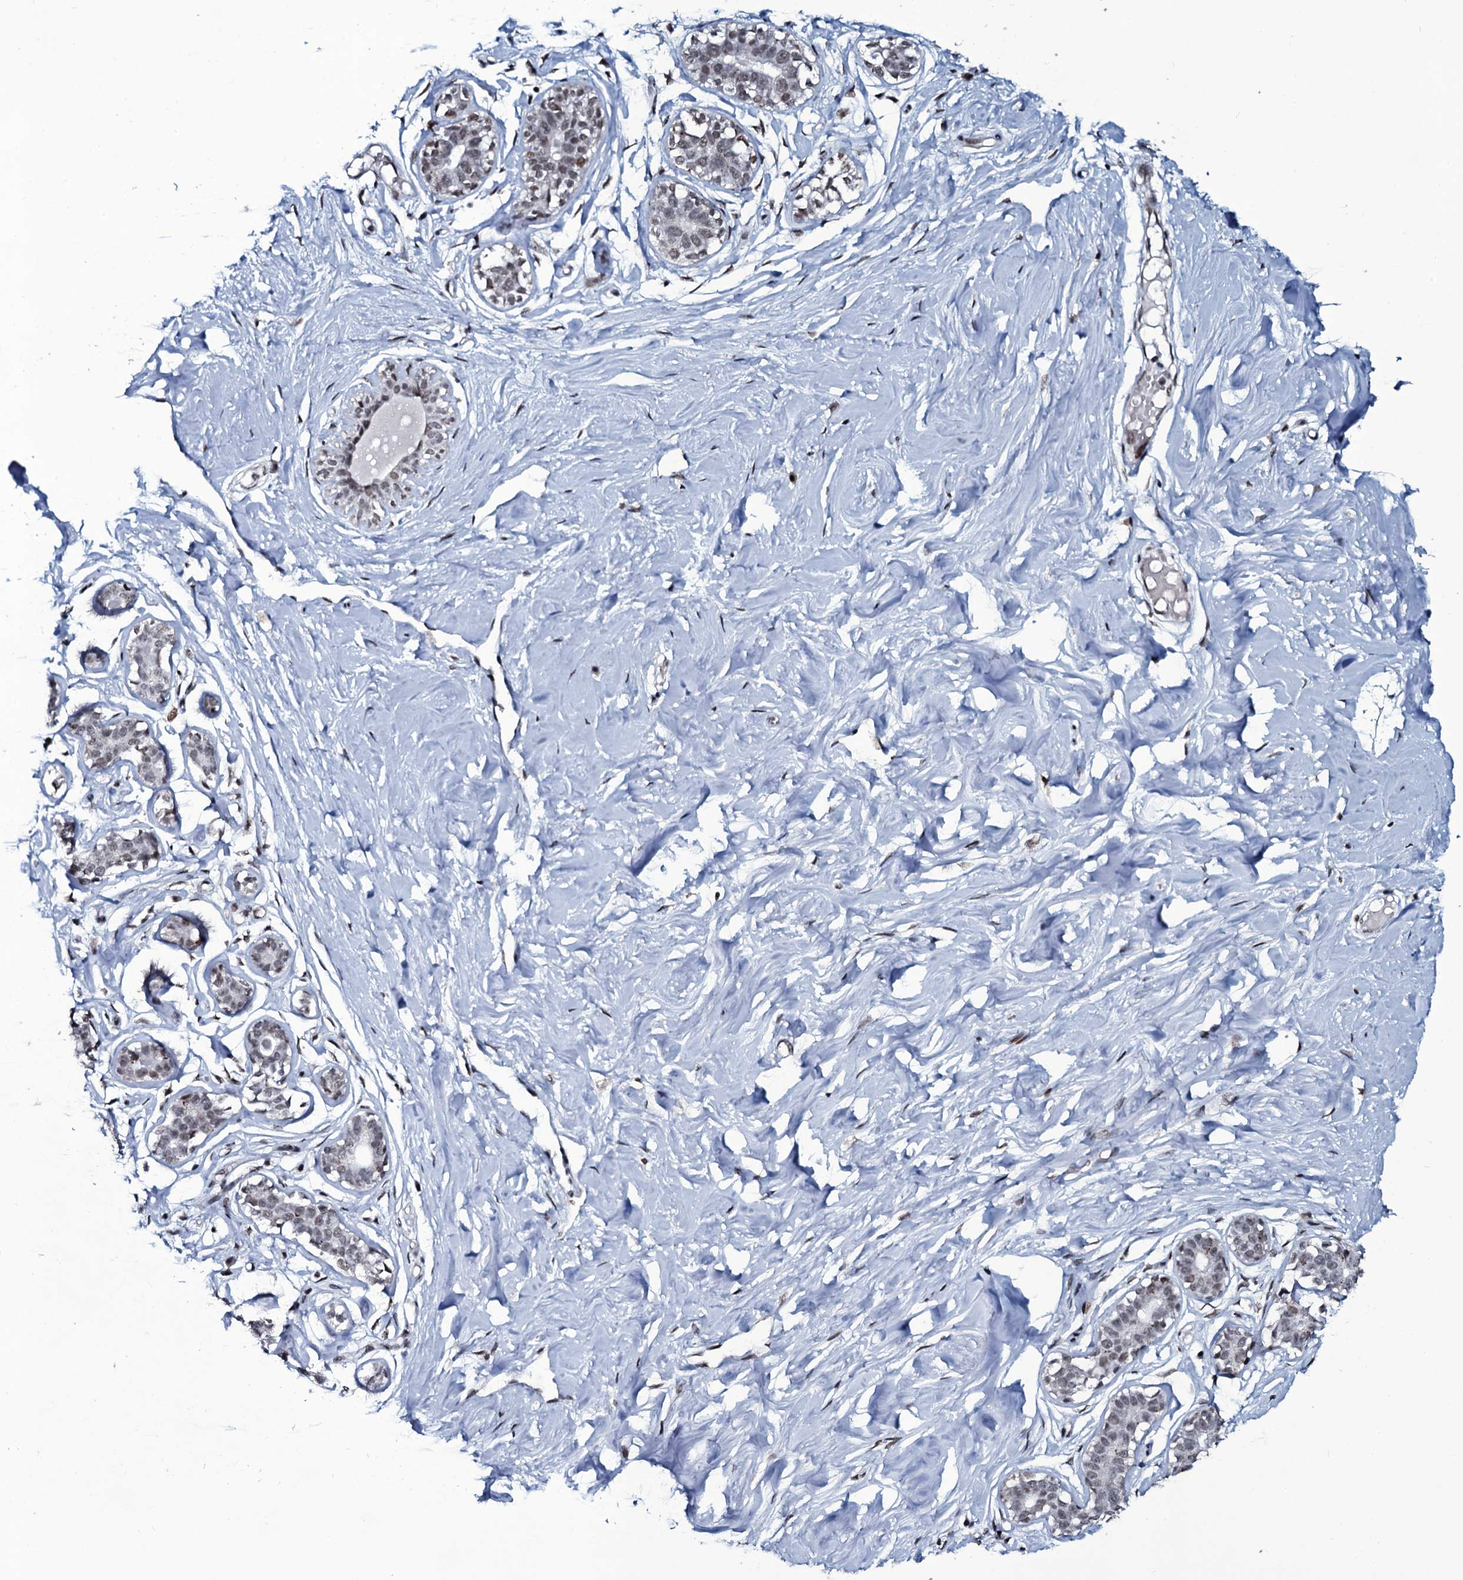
{"staining": {"intensity": "moderate", "quantity": ">75%", "location": "nuclear"}, "tissue": "breast", "cell_type": "Adipocytes", "image_type": "normal", "snomed": [{"axis": "morphology", "description": "Normal tissue, NOS"}, {"axis": "morphology", "description": "Adenoma, NOS"}, {"axis": "topography", "description": "Breast"}], "caption": "Moderate nuclear staining is identified in approximately >75% of adipocytes in unremarkable breast.", "gene": "ZMIZ2", "patient": {"sex": "female", "age": 23}}